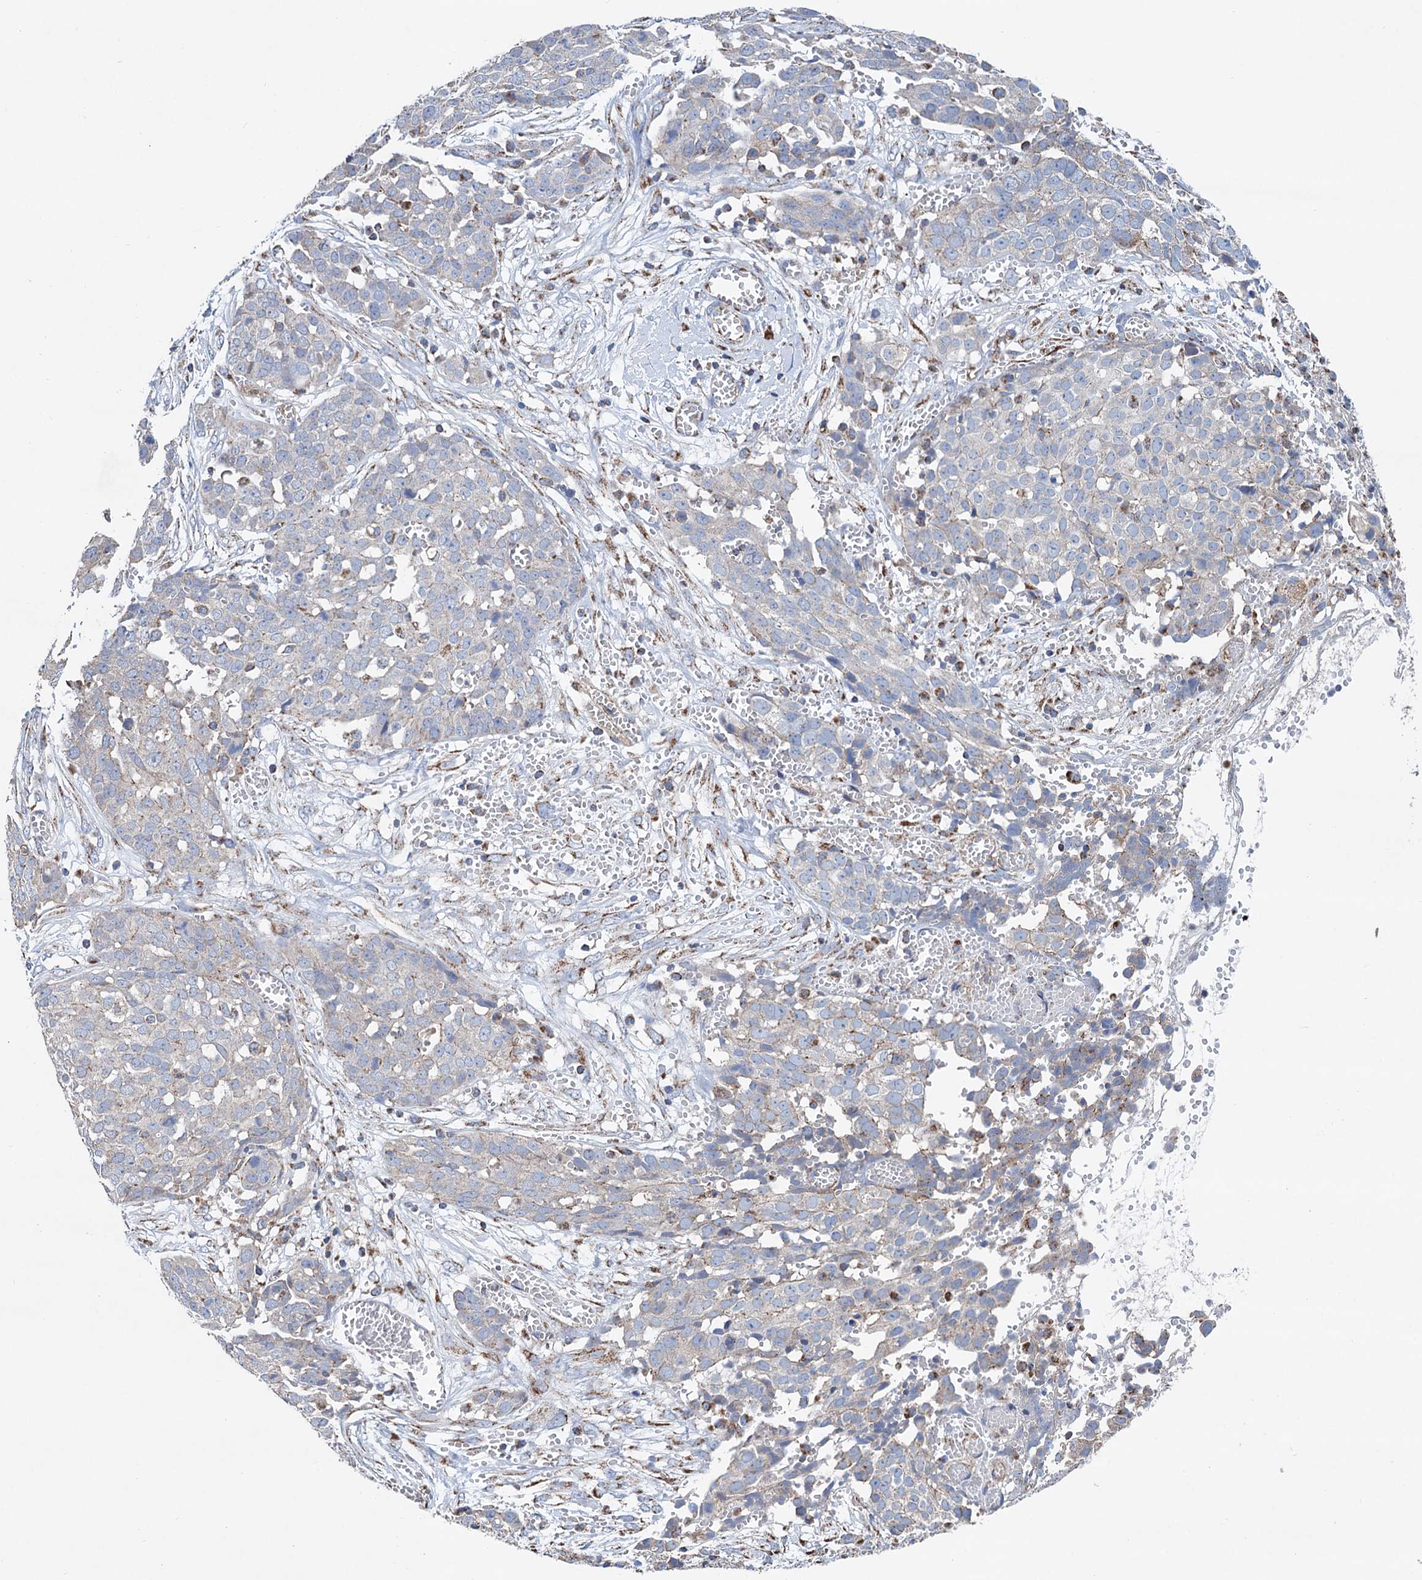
{"staining": {"intensity": "weak", "quantity": "<25%", "location": "cytoplasmic/membranous"}, "tissue": "ovarian cancer", "cell_type": "Tumor cells", "image_type": "cancer", "snomed": [{"axis": "morphology", "description": "Cystadenocarcinoma, serous, NOS"}, {"axis": "topography", "description": "Soft tissue"}, {"axis": "topography", "description": "Ovary"}], "caption": "This is a histopathology image of IHC staining of ovarian cancer (serous cystadenocarcinoma), which shows no expression in tumor cells.", "gene": "DGLUCY", "patient": {"sex": "female", "age": 57}}